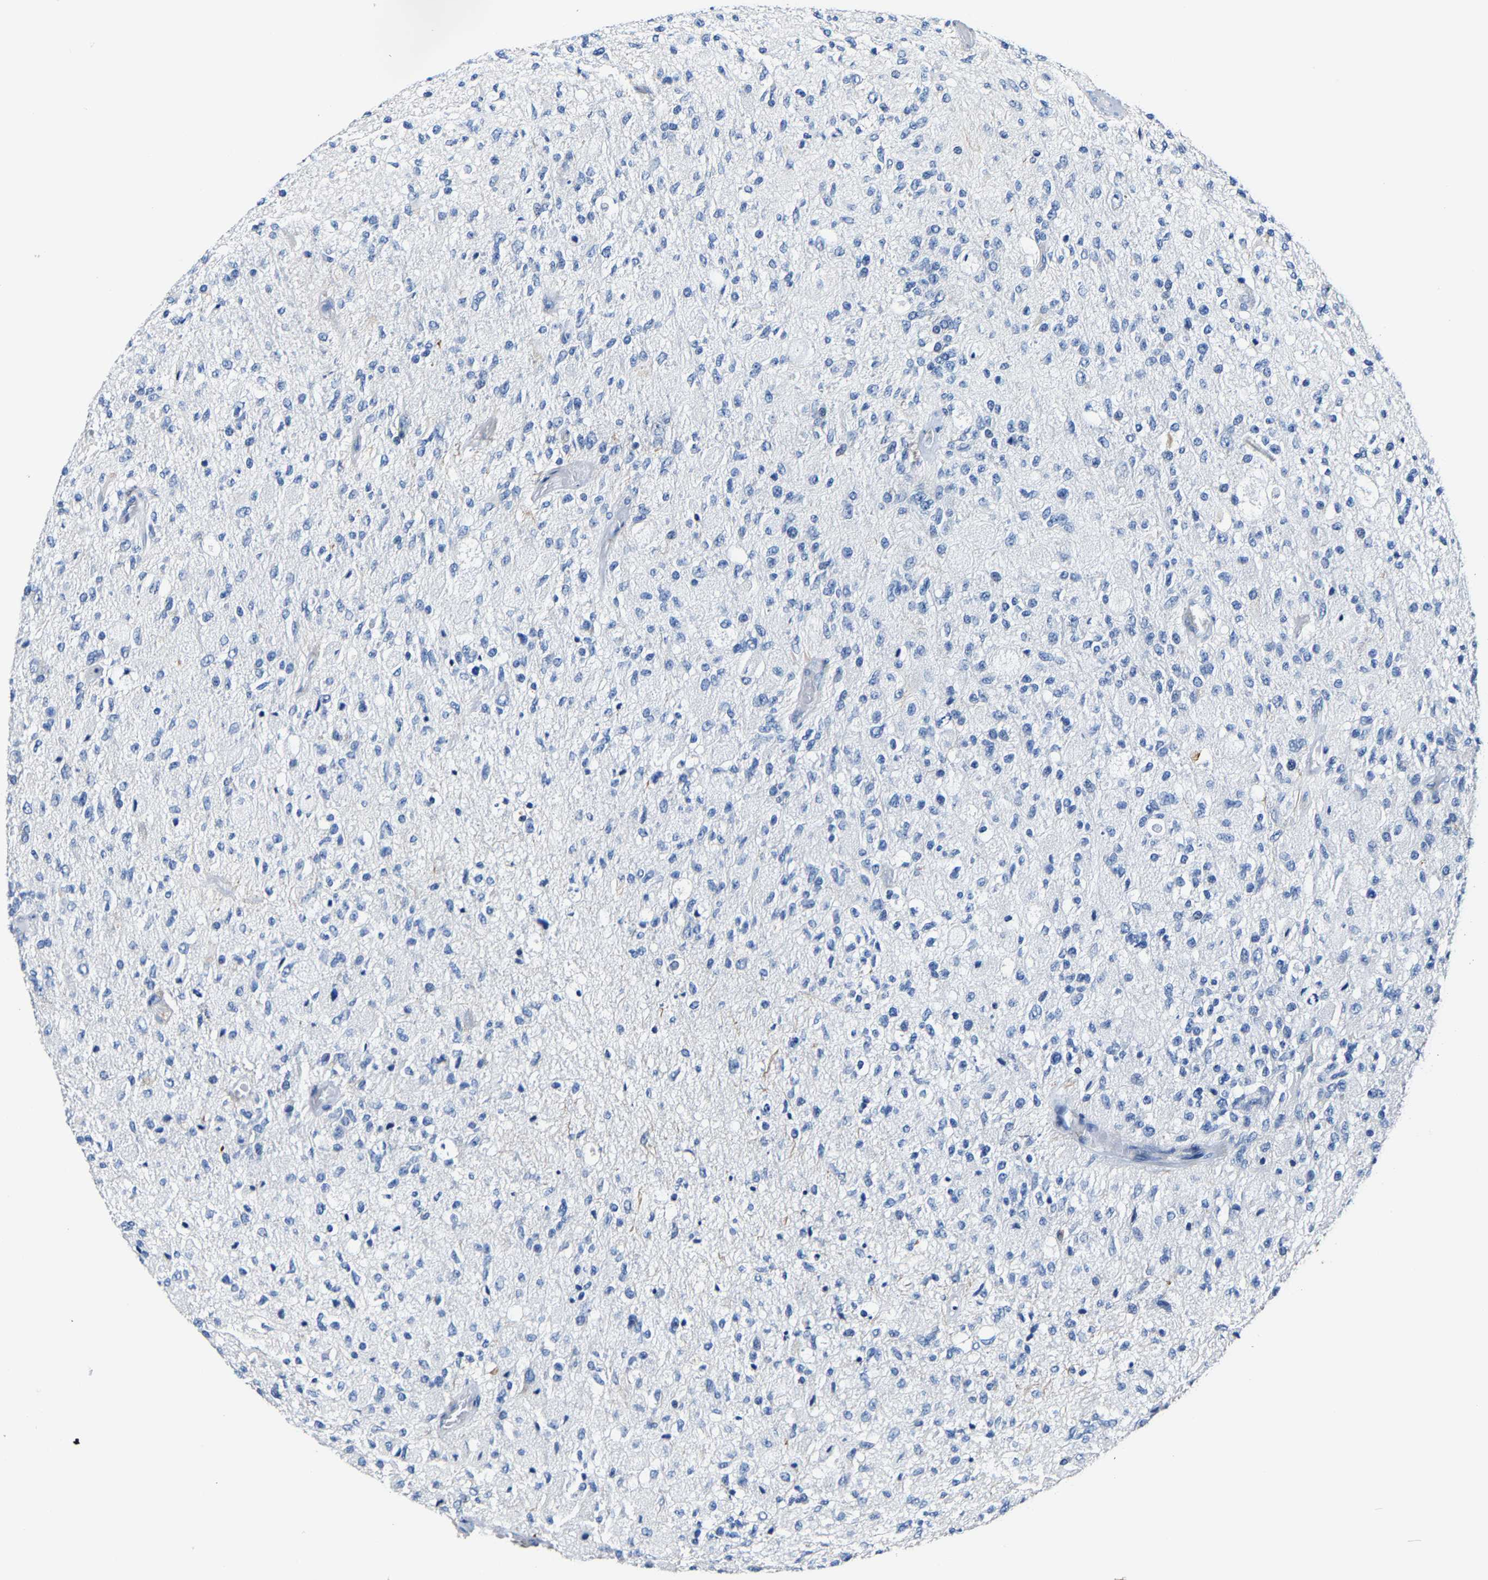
{"staining": {"intensity": "negative", "quantity": "none", "location": "none"}, "tissue": "glioma", "cell_type": "Tumor cells", "image_type": "cancer", "snomed": [{"axis": "morphology", "description": "Normal tissue, NOS"}, {"axis": "morphology", "description": "Glioma, malignant, High grade"}, {"axis": "topography", "description": "Cerebral cortex"}], "caption": "Tumor cells are negative for protein expression in human glioma.", "gene": "MMEL1", "patient": {"sex": "male", "age": 77}}